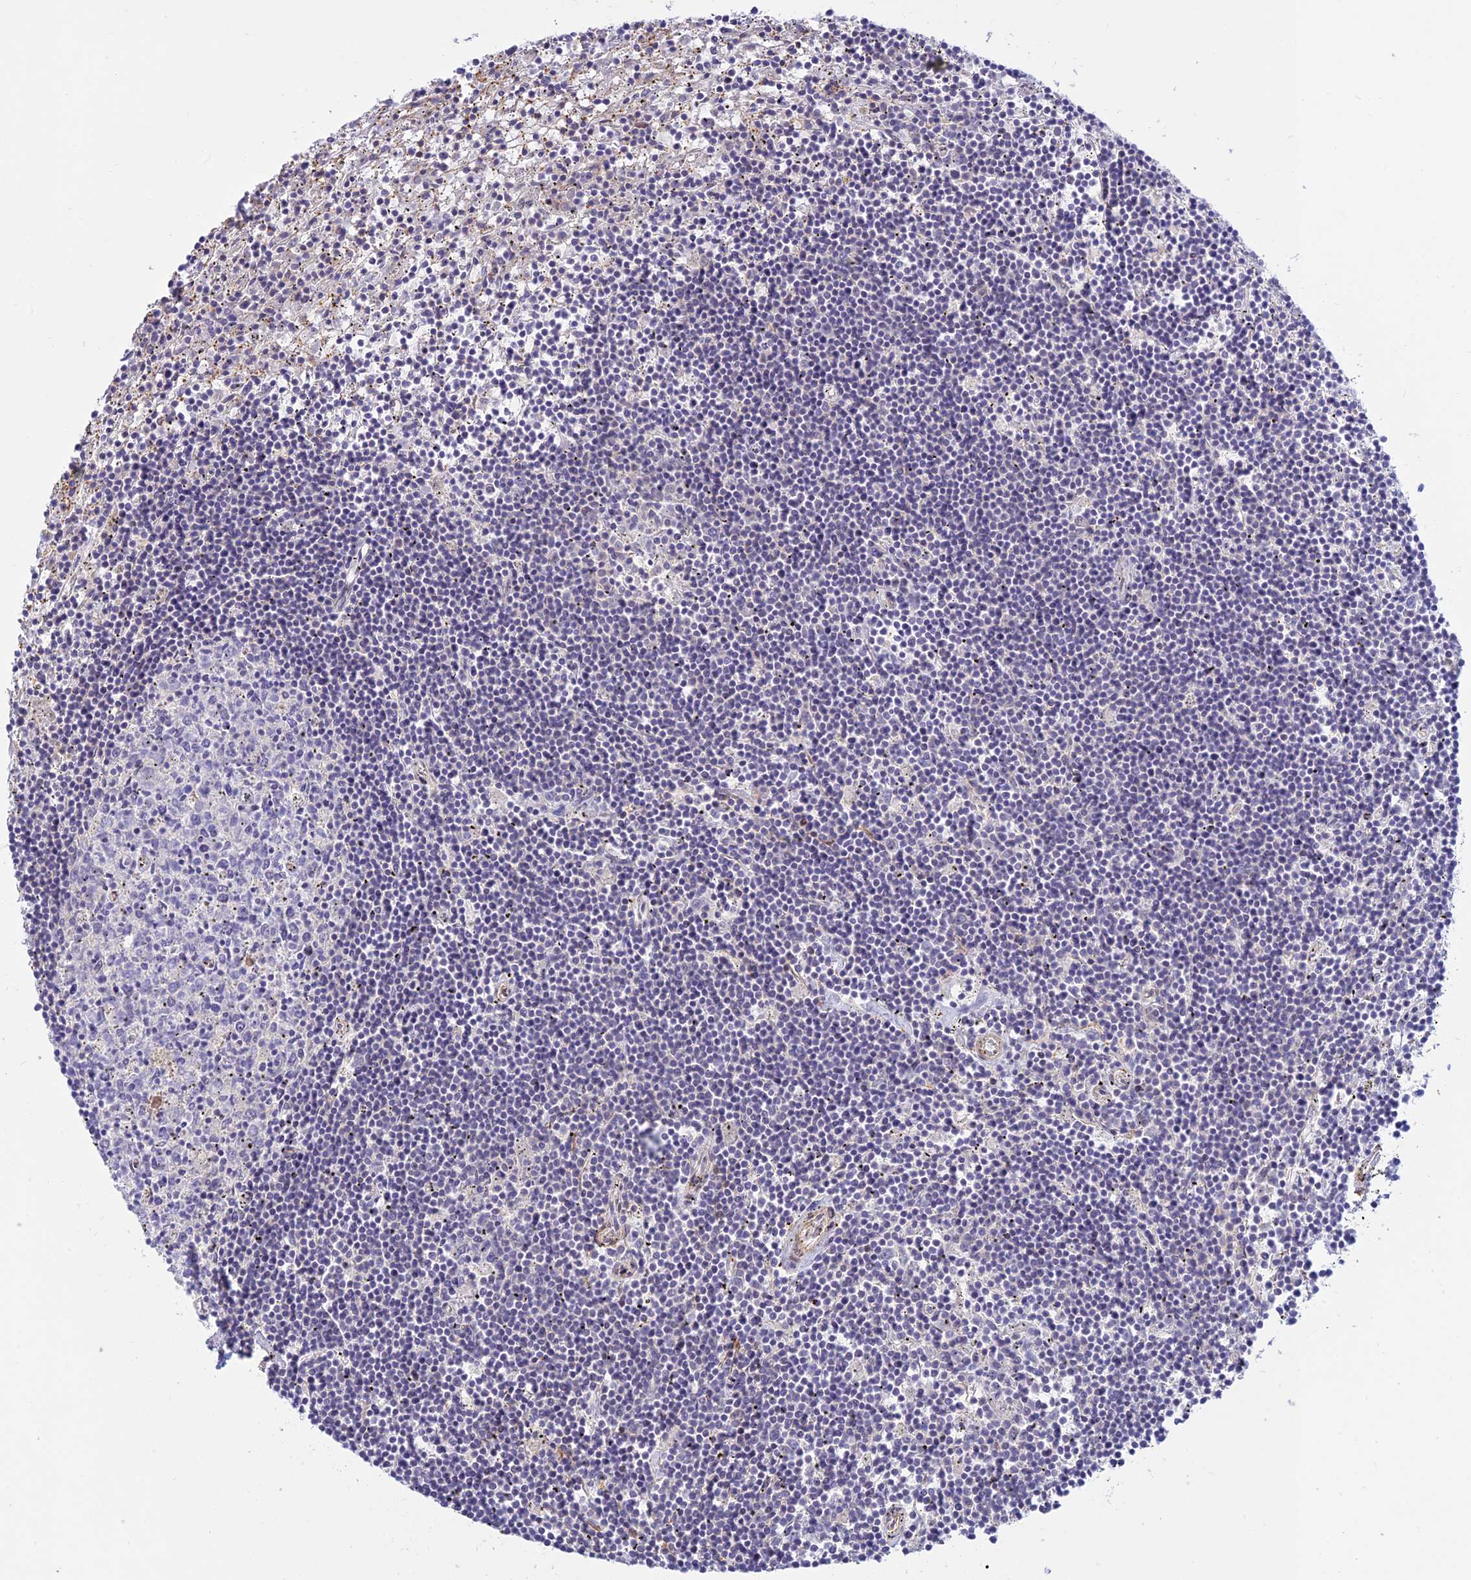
{"staining": {"intensity": "negative", "quantity": "none", "location": "none"}, "tissue": "lymphoma", "cell_type": "Tumor cells", "image_type": "cancer", "snomed": [{"axis": "morphology", "description": "Malignant lymphoma, non-Hodgkin's type, Low grade"}, {"axis": "topography", "description": "Spleen"}], "caption": "Tumor cells are negative for protein expression in human malignant lymphoma, non-Hodgkin's type (low-grade).", "gene": "FBXW4", "patient": {"sex": "male", "age": 76}}